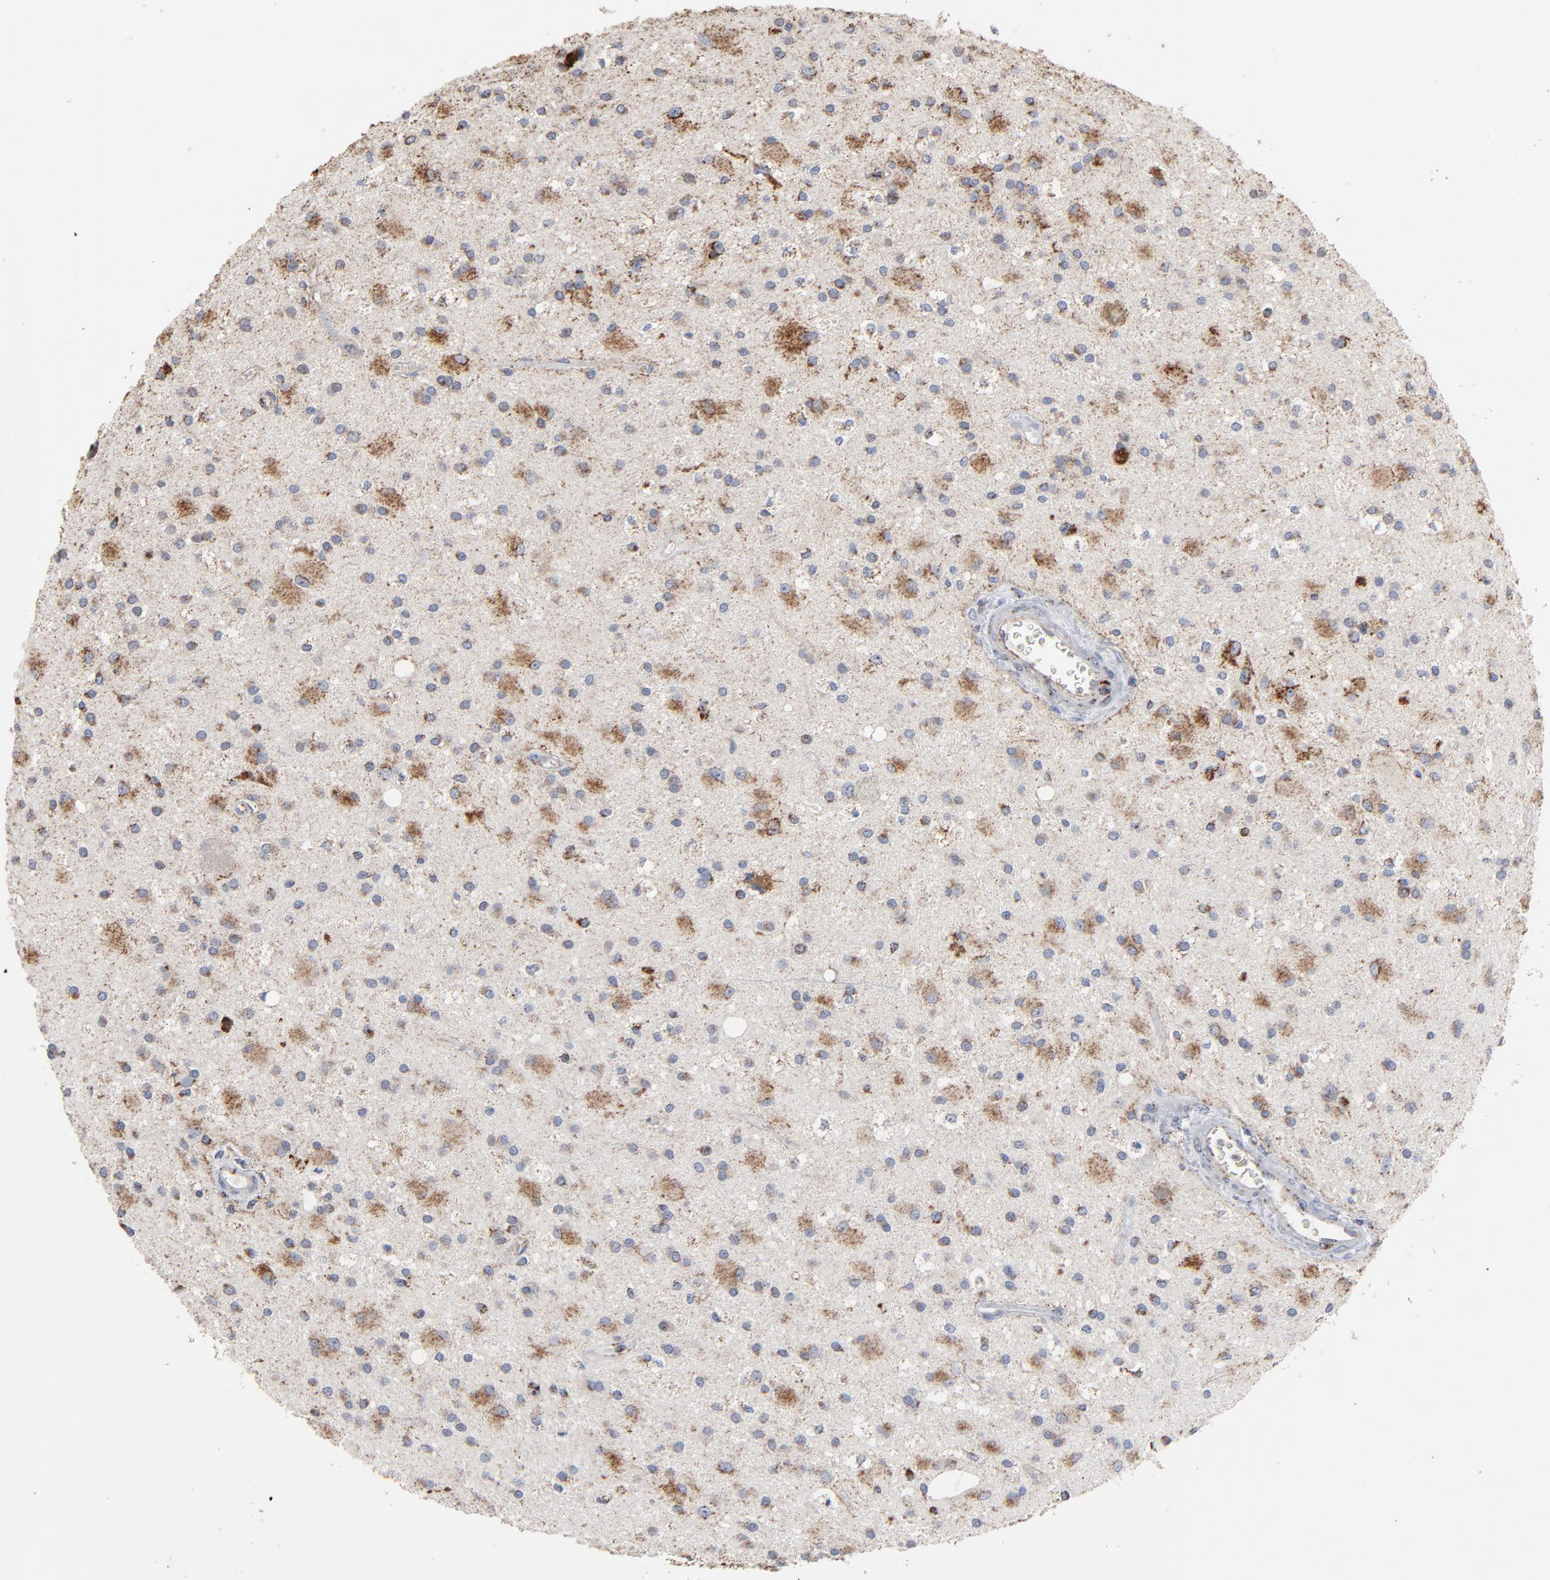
{"staining": {"intensity": "strong", "quantity": "<25%", "location": "cytoplasmic/membranous"}, "tissue": "glioma", "cell_type": "Tumor cells", "image_type": "cancer", "snomed": [{"axis": "morphology", "description": "Glioma, malignant, Low grade"}, {"axis": "topography", "description": "Brain"}], "caption": "Approximately <25% of tumor cells in human malignant low-grade glioma show strong cytoplasmic/membranous protein staining as visualized by brown immunohistochemical staining.", "gene": "UQCRC1", "patient": {"sex": "male", "age": 58}}